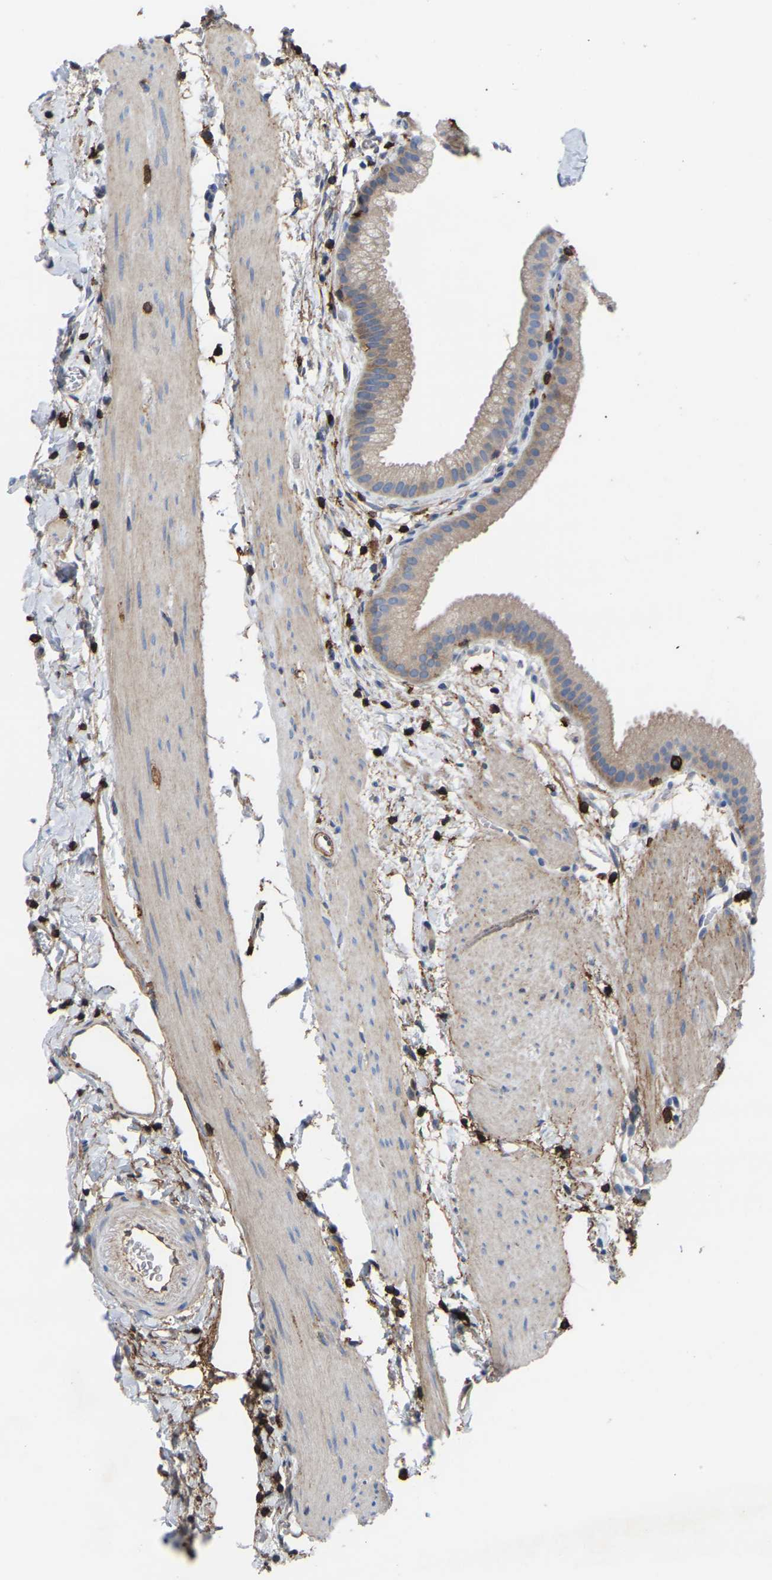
{"staining": {"intensity": "weak", "quantity": "25%-75%", "location": "cytoplasmic/membranous"}, "tissue": "gallbladder", "cell_type": "Glandular cells", "image_type": "normal", "snomed": [{"axis": "morphology", "description": "Normal tissue, NOS"}, {"axis": "topography", "description": "Gallbladder"}], "caption": "Immunohistochemical staining of benign gallbladder displays low levels of weak cytoplasmic/membranous positivity in approximately 25%-75% of glandular cells. (DAB (3,3'-diaminobenzidine) IHC, brown staining for protein, blue staining for nuclei).", "gene": "CIT", "patient": {"sex": "female", "age": 64}}